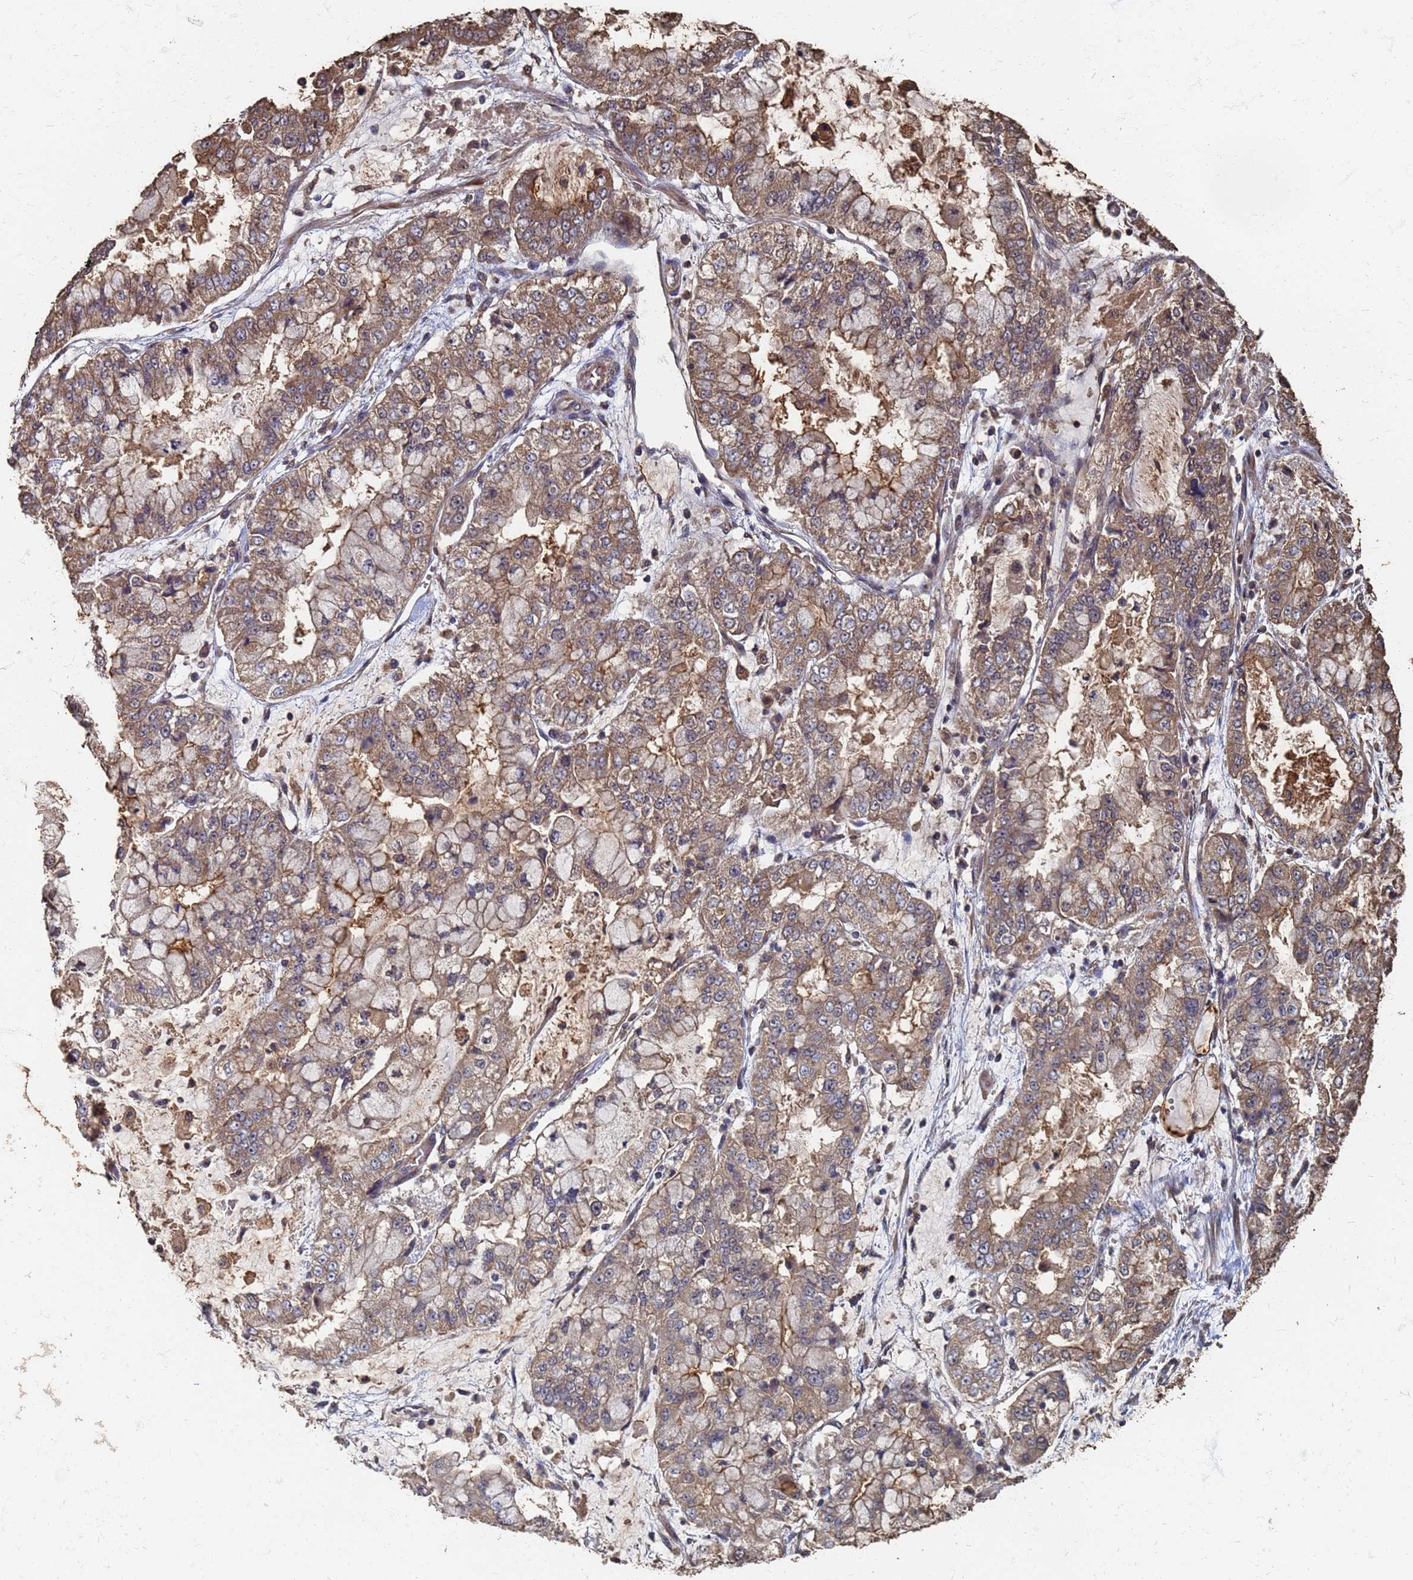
{"staining": {"intensity": "moderate", "quantity": "25%-75%", "location": "cytoplasmic/membranous"}, "tissue": "stomach cancer", "cell_type": "Tumor cells", "image_type": "cancer", "snomed": [{"axis": "morphology", "description": "Adenocarcinoma, NOS"}, {"axis": "topography", "description": "Stomach"}], "caption": "DAB (3,3'-diaminobenzidine) immunohistochemical staining of adenocarcinoma (stomach) exhibits moderate cytoplasmic/membranous protein staining in approximately 25%-75% of tumor cells.", "gene": "DPH5", "patient": {"sex": "male", "age": 76}}